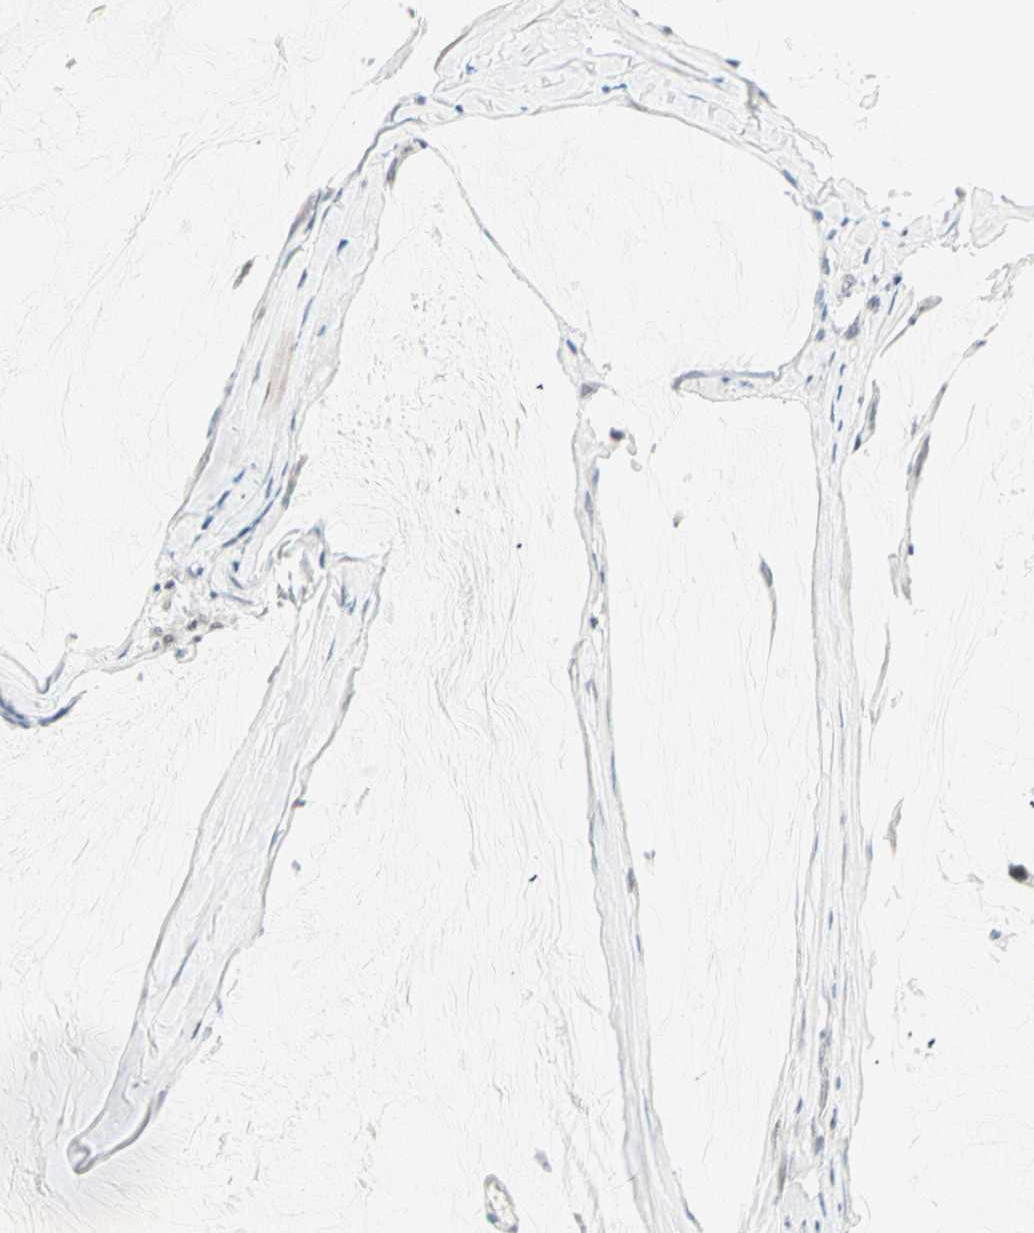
{"staining": {"intensity": "negative", "quantity": "none", "location": "none"}, "tissue": "ovarian cancer", "cell_type": "Tumor cells", "image_type": "cancer", "snomed": [{"axis": "morphology", "description": "Cystadenocarcinoma, mucinous, NOS"}, {"axis": "topography", "description": "Ovary"}], "caption": "The image exhibits no staining of tumor cells in mucinous cystadenocarcinoma (ovarian). (IHC, brightfield microscopy, high magnification).", "gene": "PKNOX1", "patient": {"sex": "female", "age": 39}}